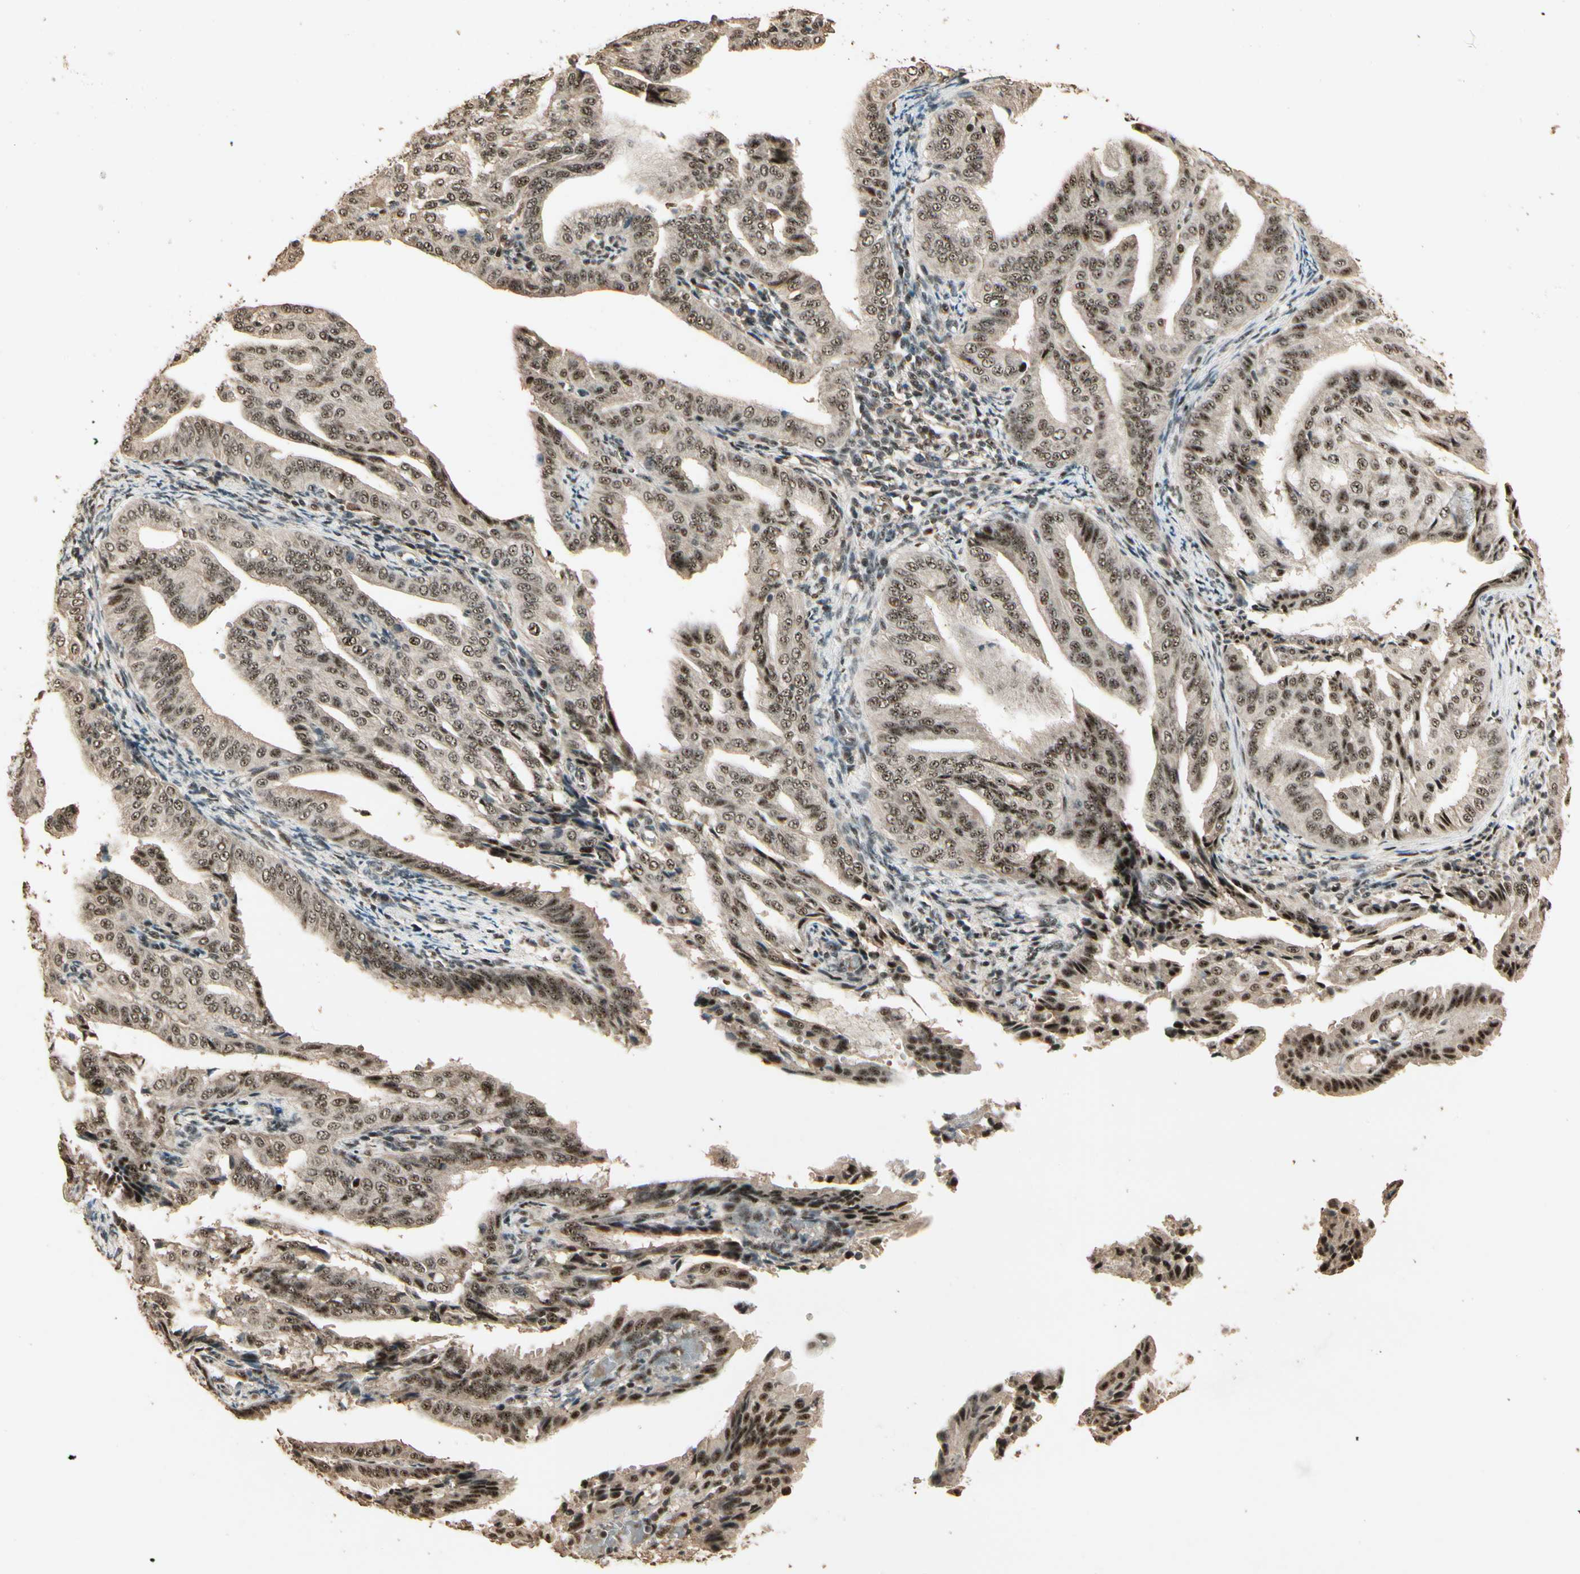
{"staining": {"intensity": "moderate", "quantity": ">75%", "location": "cytoplasmic/membranous,nuclear"}, "tissue": "endometrial cancer", "cell_type": "Tumor cells", "image_type": "cancer", "snomed": [{"axis": "morphology", "description": "Adenocarcinoma, NOS"}, {"axis": "topography", "description": "Endometrium"}], "caption": "A micrograph of human endometrial cancer (adenocarcinoma) stained for a protein shows moderate cytoplasmic/membranous and nuclear brown staining in tumor cells.", "gene": "RBM25", "patient": {"sex": "female", "age": 58}}